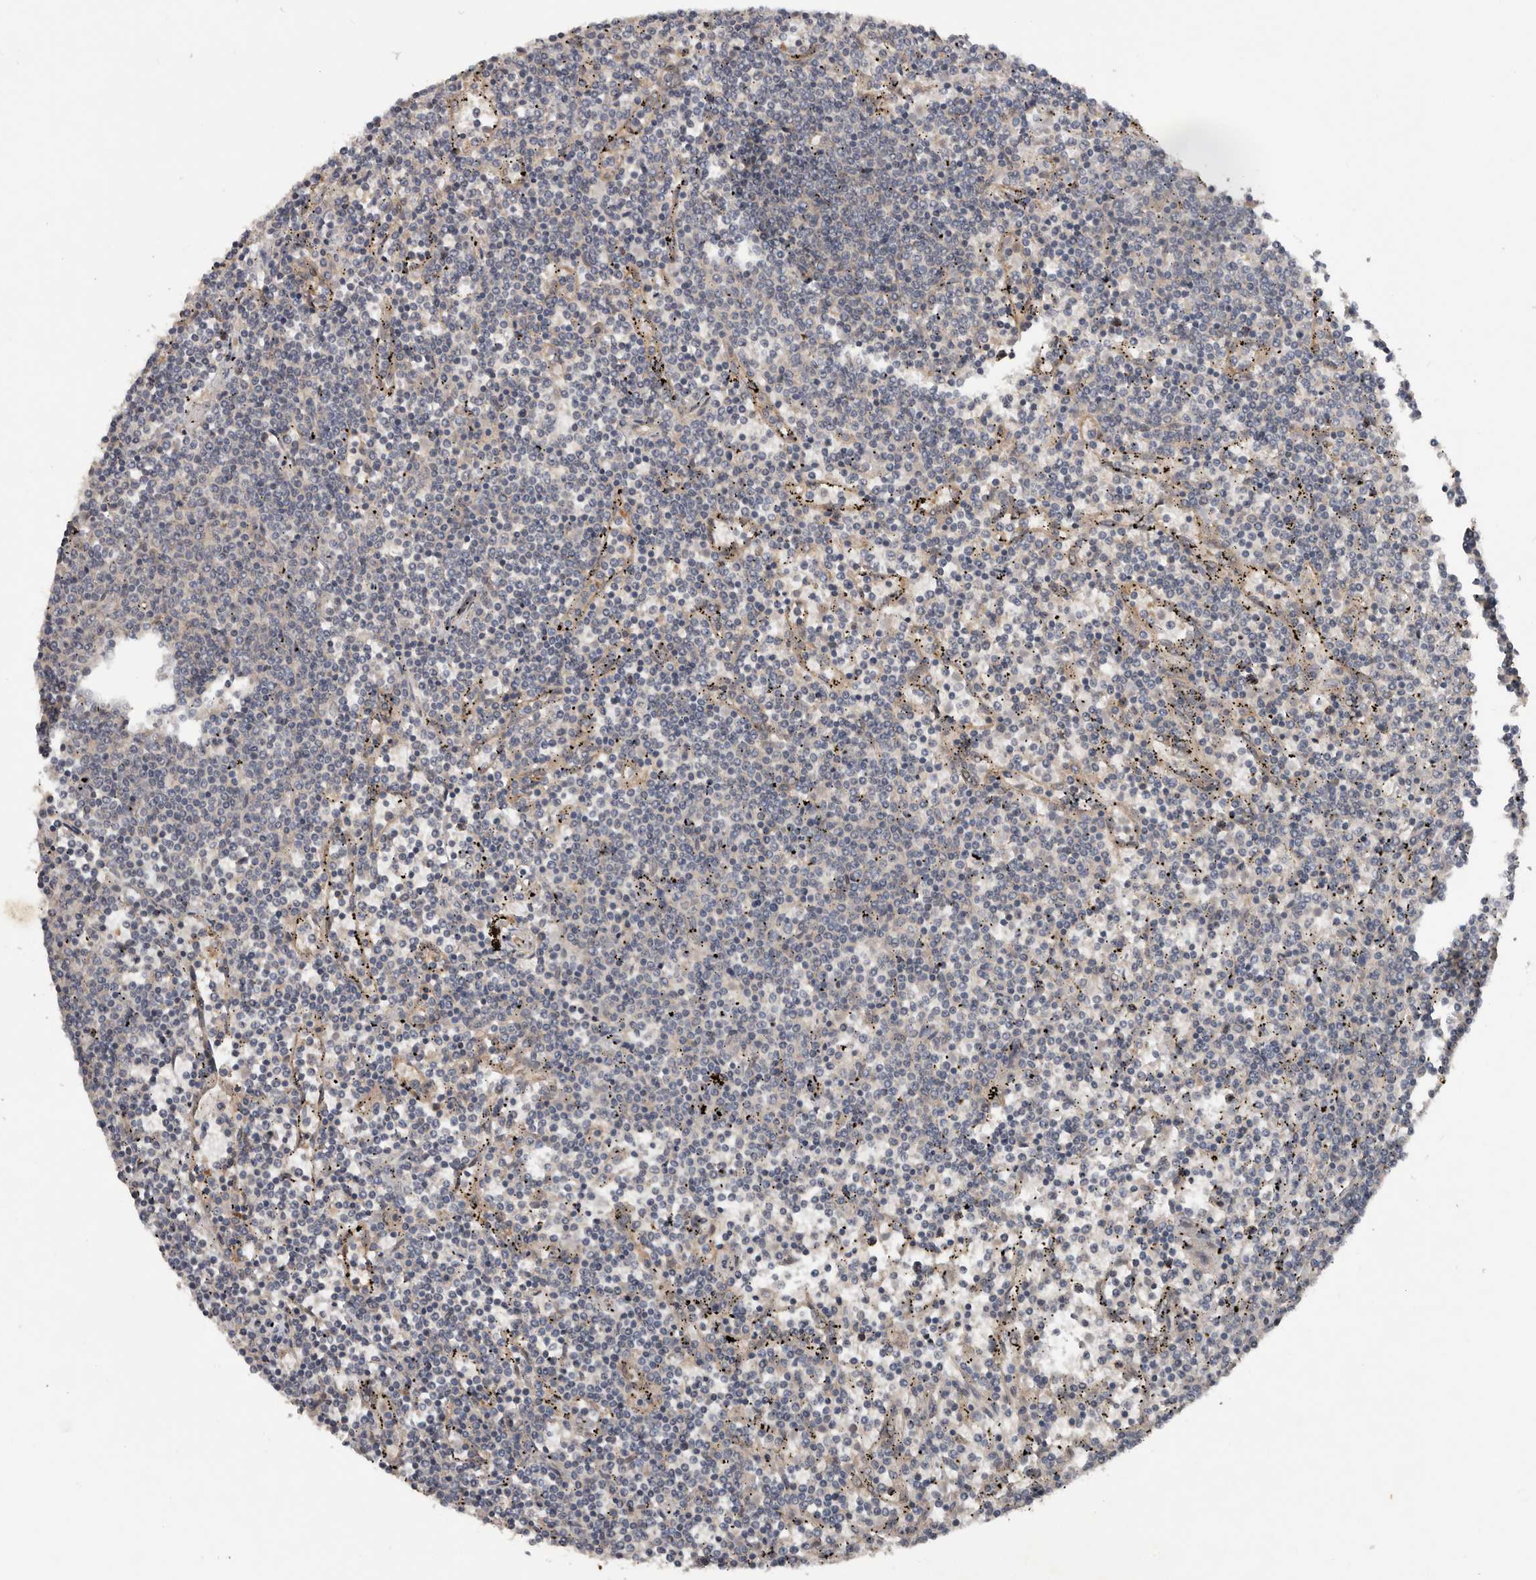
{"staining": {"intensity": "negative", "quantity": "none", "location": "none"}, "tissue": "lymphoma", "cell_type": "Tumor cells", "image_type": "cancer", "snomed": [{"axis": "morphology", "description": "Malignant lymphoma, non-Hodgkin's type, Low grade"}, {"axis": "topography", "description": "Spleen"}], "caption": "Protein analysis of low-grade malignant lymphoma, non-Hodgkin's type shows no significant positivity in tumor cells.", "gene": "DNAJB4", "patient": {"sex": "female", "age": 50}}